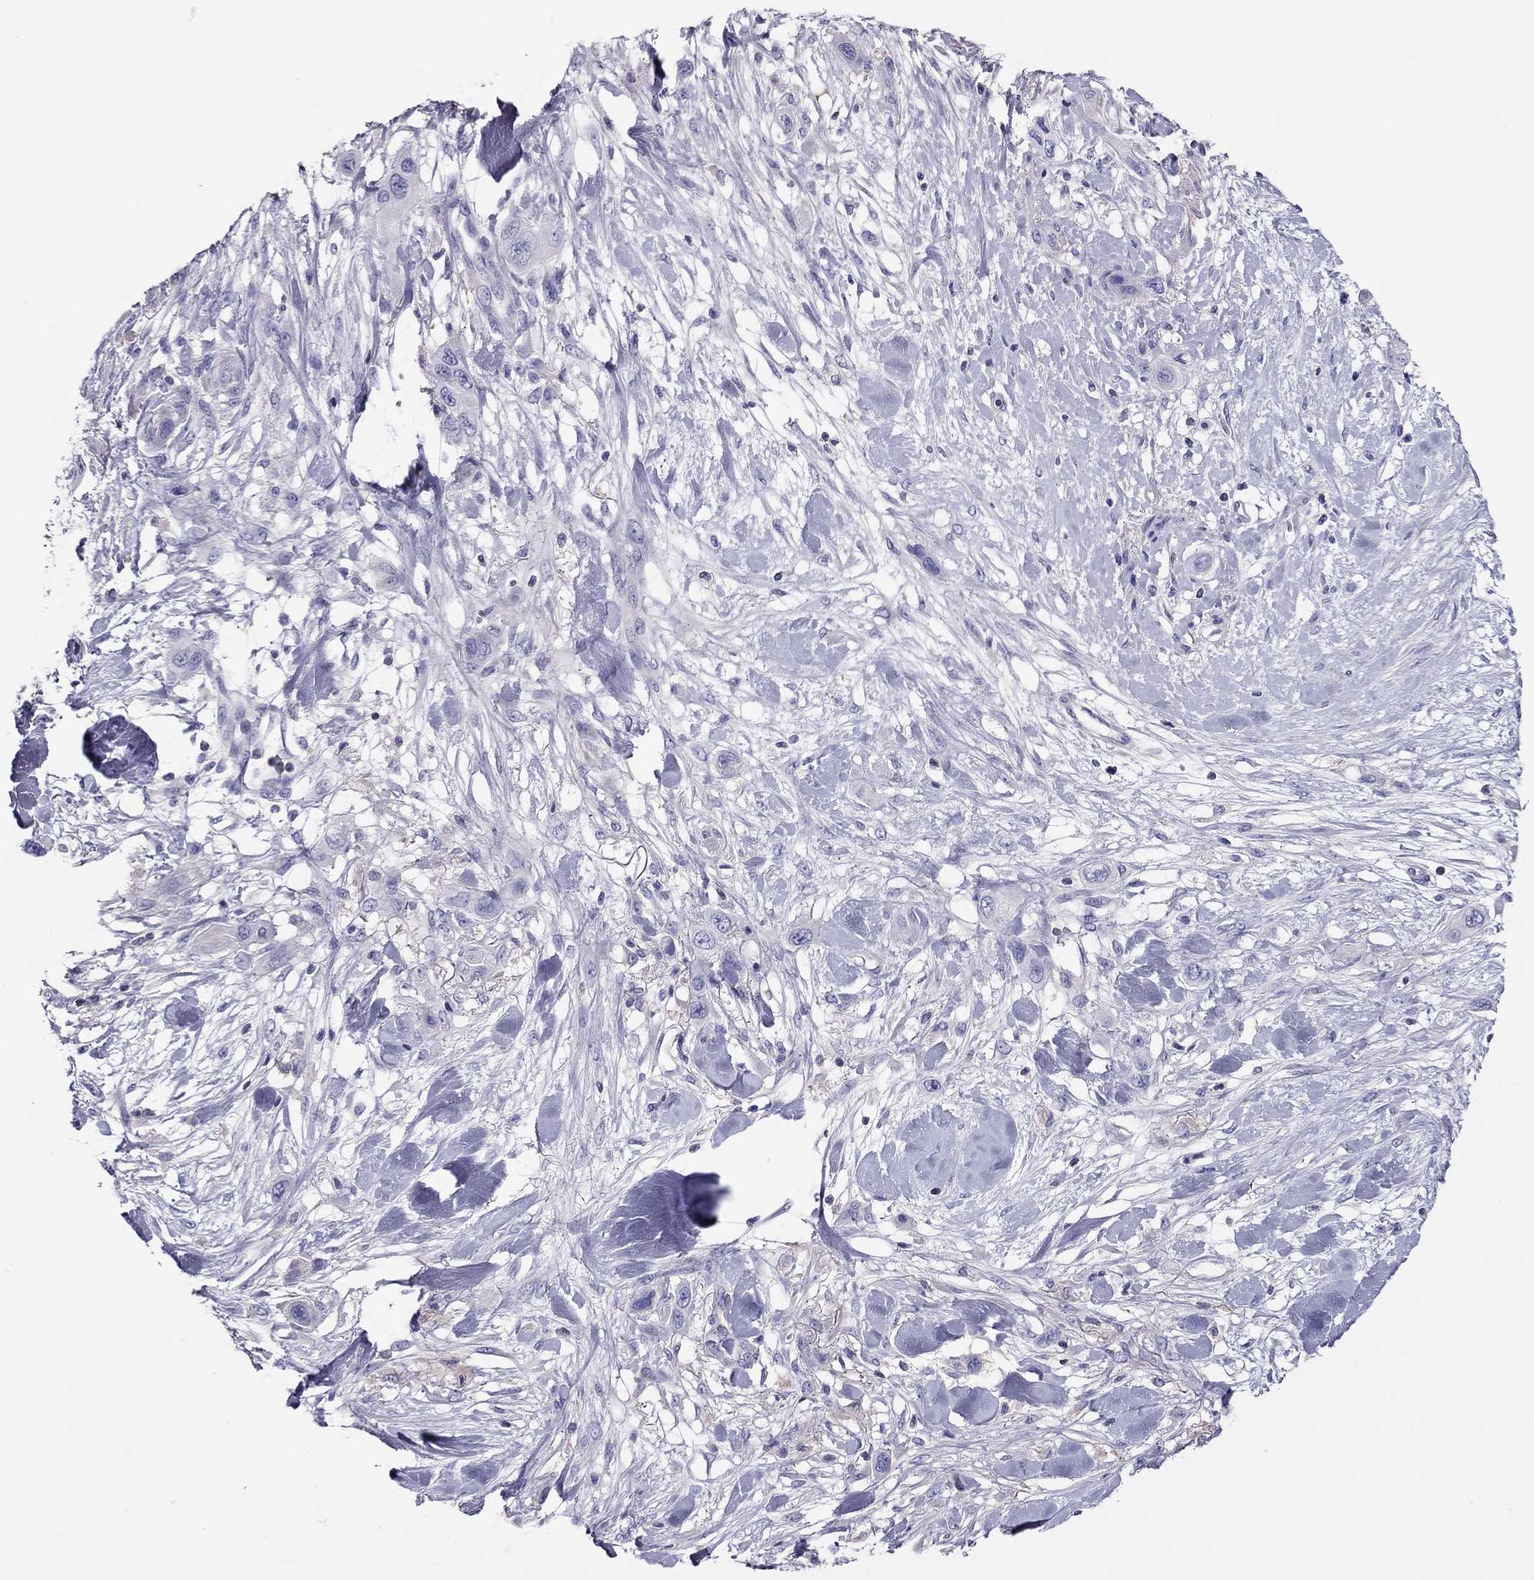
{"staining": {"intensity": "negative", "quantity": "none", "location": "none"}, "tissue": "skin cancer", "cell_type": "Tumor cells", "image_type": "cancer", "snomed": [{"axis": "morphology", "description": "Squamous cell carcinoma, NOS"}, {"axis": "topography", "description": "Skin"}], "caption": "A high-resolution image shows immunohistochemistry staining of skin squamous cell carcinoma, which demonstrates no significant positivity in tumor cells. The staining was performed using DAB to visualize the protein expression in brown, while the nuclei were stained in blue with hematoxylin (Magnification: 20x).", "gene": "TEX22", "patient": {"sex": "male", "age": 79}}